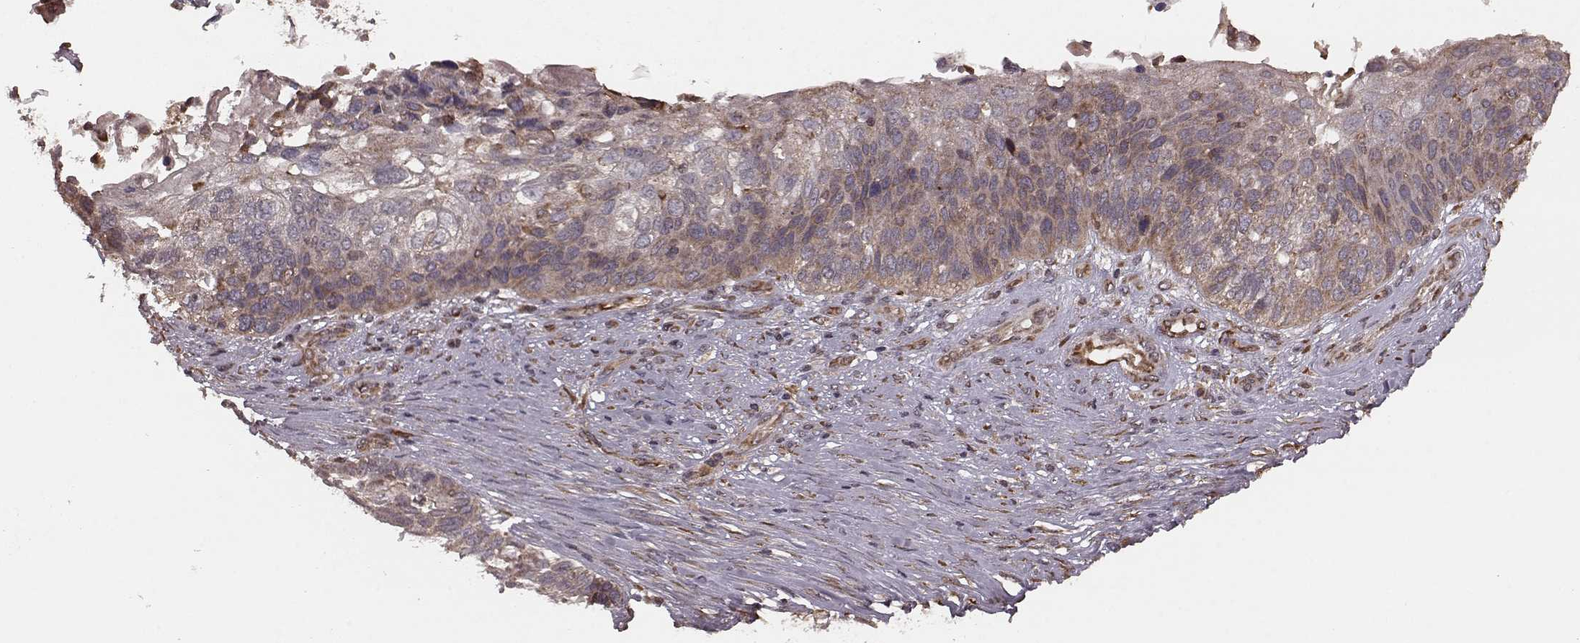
{"staining": {"intensity": "moderate", "quantity": ">75%", "location": "cytoplasmic/membranous"}, "tissue": "lung cancer", "cell_type": "Tumor cells", "image_type": "cancer", "snomed": [{"axis": "morphology", "description": "Squamous cell carcinoma, NOS"}, {"axis": "topography", "description": "Lung"}], "caption": "IHC photomicrograph of squamous cell carcinoma (lung) stained for a protein (brown), which shows medium levels of moderate cytoplasmic/membranous positivity in approximately >75% of tumor cells.", "gene": "AGPAT1", "patient": {"sex": "male", "age": 69}}